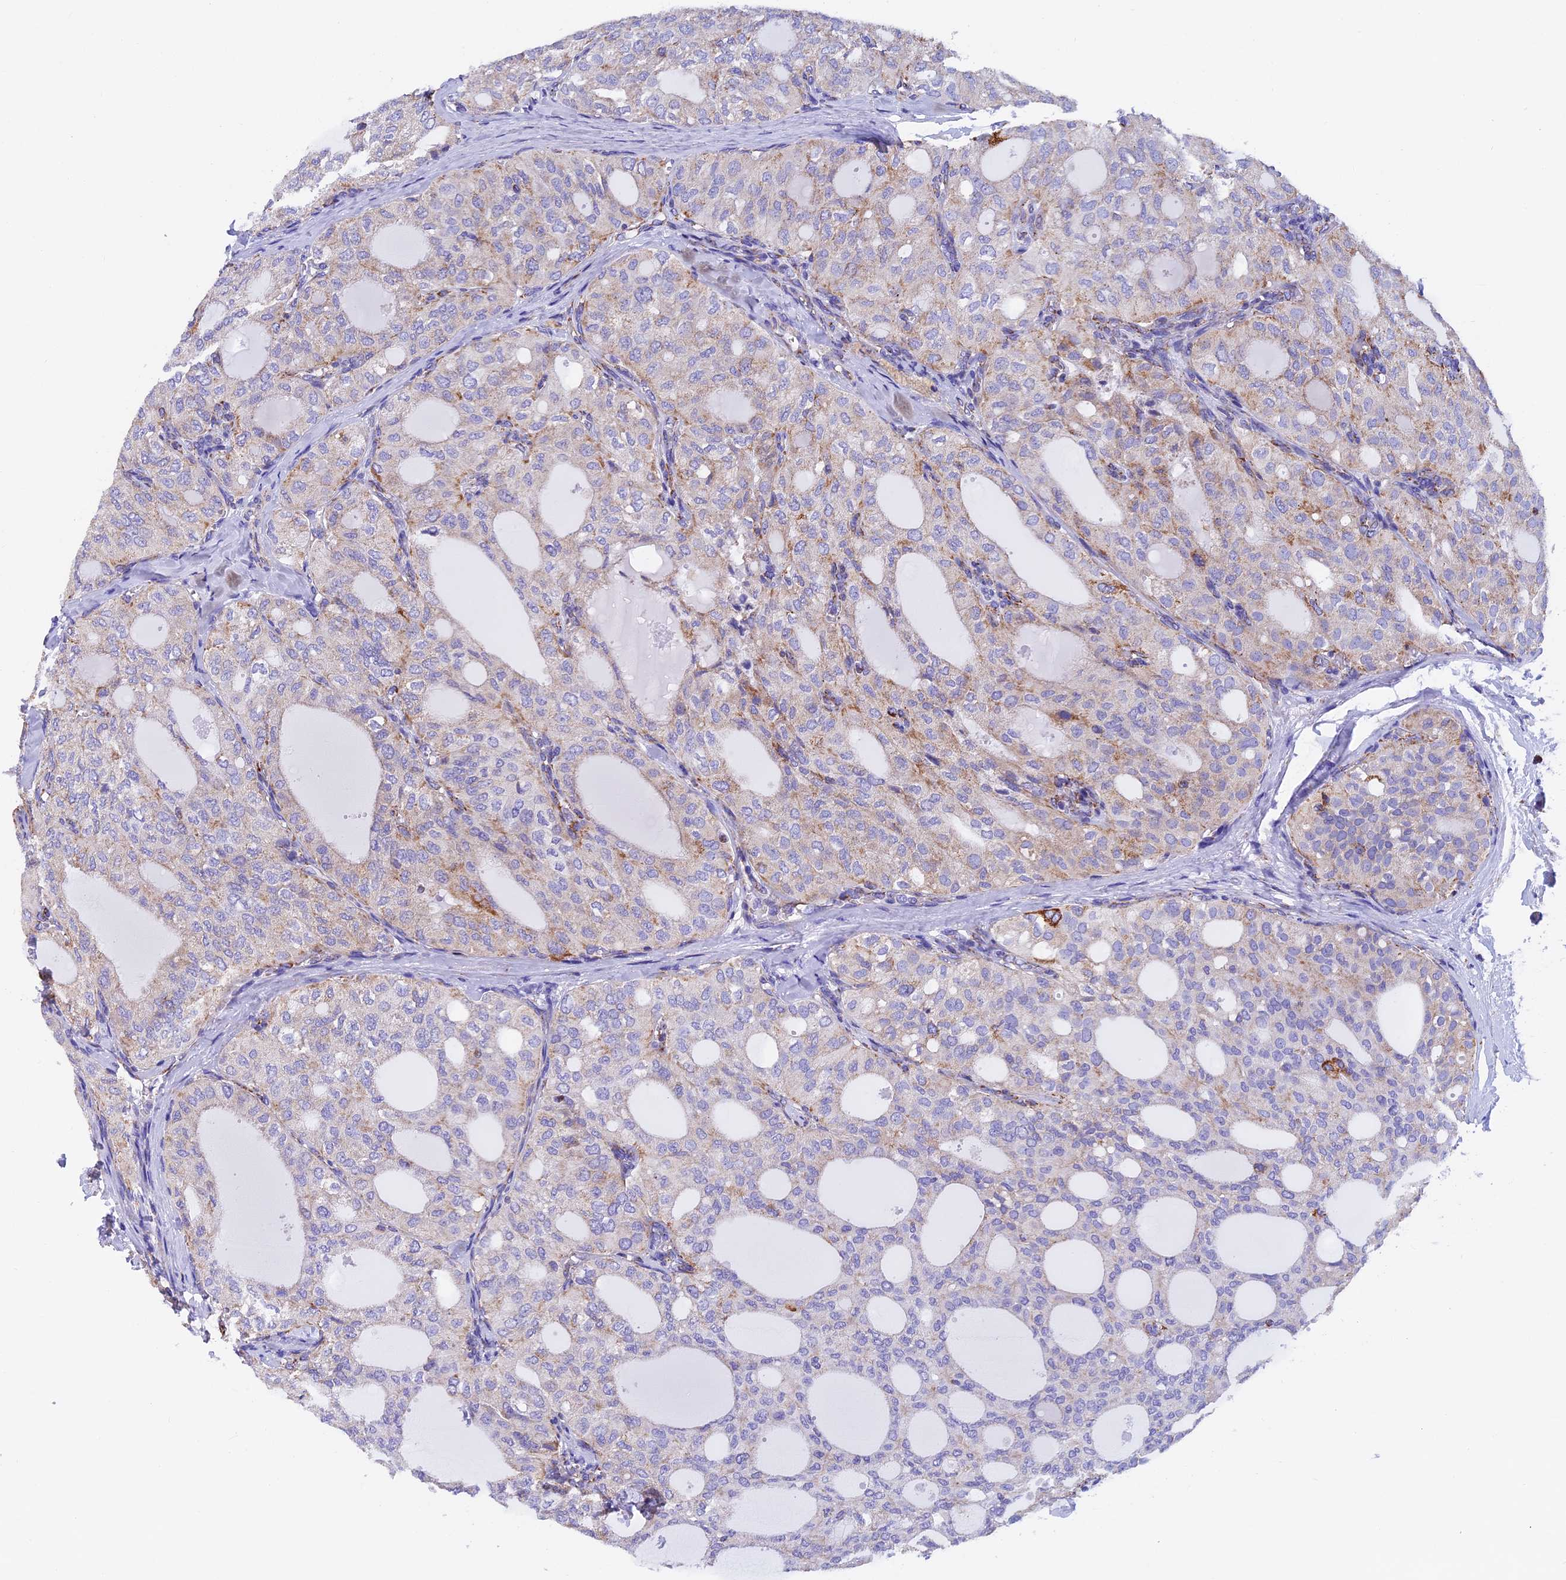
{"staining": {"intensity": "strong", "quantity": "<25%", "location": "cytoplasmic/membranous"}, "tissue": "thyroid cancer", "cell_type": "Tumor cells", "image_type": "cancer", "snomed": [{"axis": "morphology", "description": "Follicular adenoma carcinoma, NOS"}, {"axis": "topography", "description": "Thyroid gland"}], "caption": "A brown stain shows strong cytoplasmic/membranous expression of a protein in follicular adenoma carcinoma (thyroid) tumor cells.", "gene": "SLC8B1", "patient": {"sex": "male", "age": 75}}